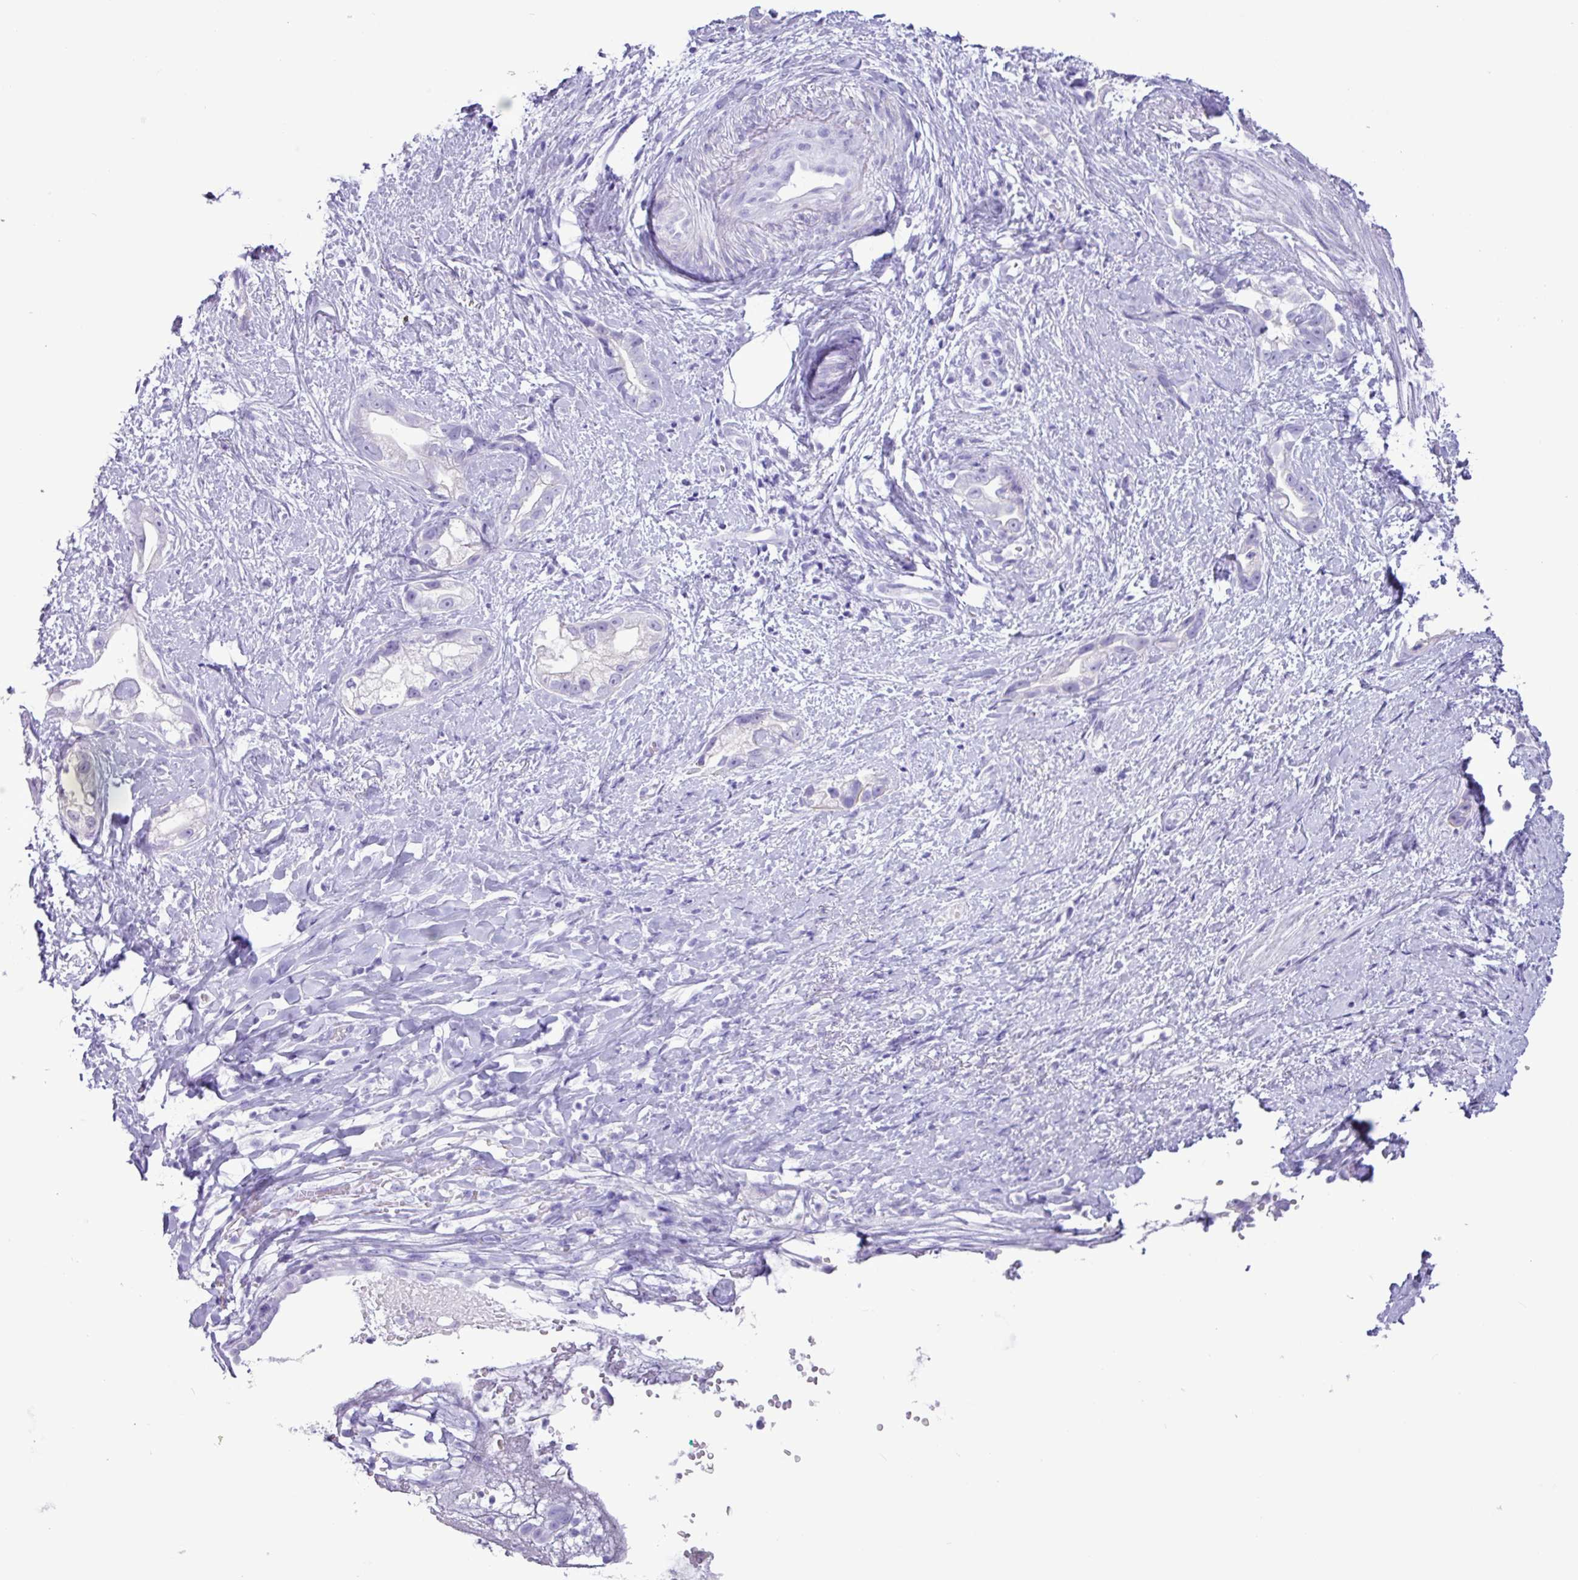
{"staining": {"intensity": "negative", "quantity": "none", "location": "none"}, "tissue": "stomach cancer", "cell_type": "Tumor cells", "image_type": "cancer", "snomed": [{"axis": "morphology", "description": "Adenocarcinoma, NOS"}, {"axis": "topography", "description": "Stomach"}], "caption": "Immunohistochemistry (IHC) micrograph of neoplastic tissue: stomach cancer stained with DAB (3,3'-diaminobenzidine) demonstrates no significant protein staining in tumor cells.", "gene": "CKMT2", "patient": {"sex": "male", "age": 55}}